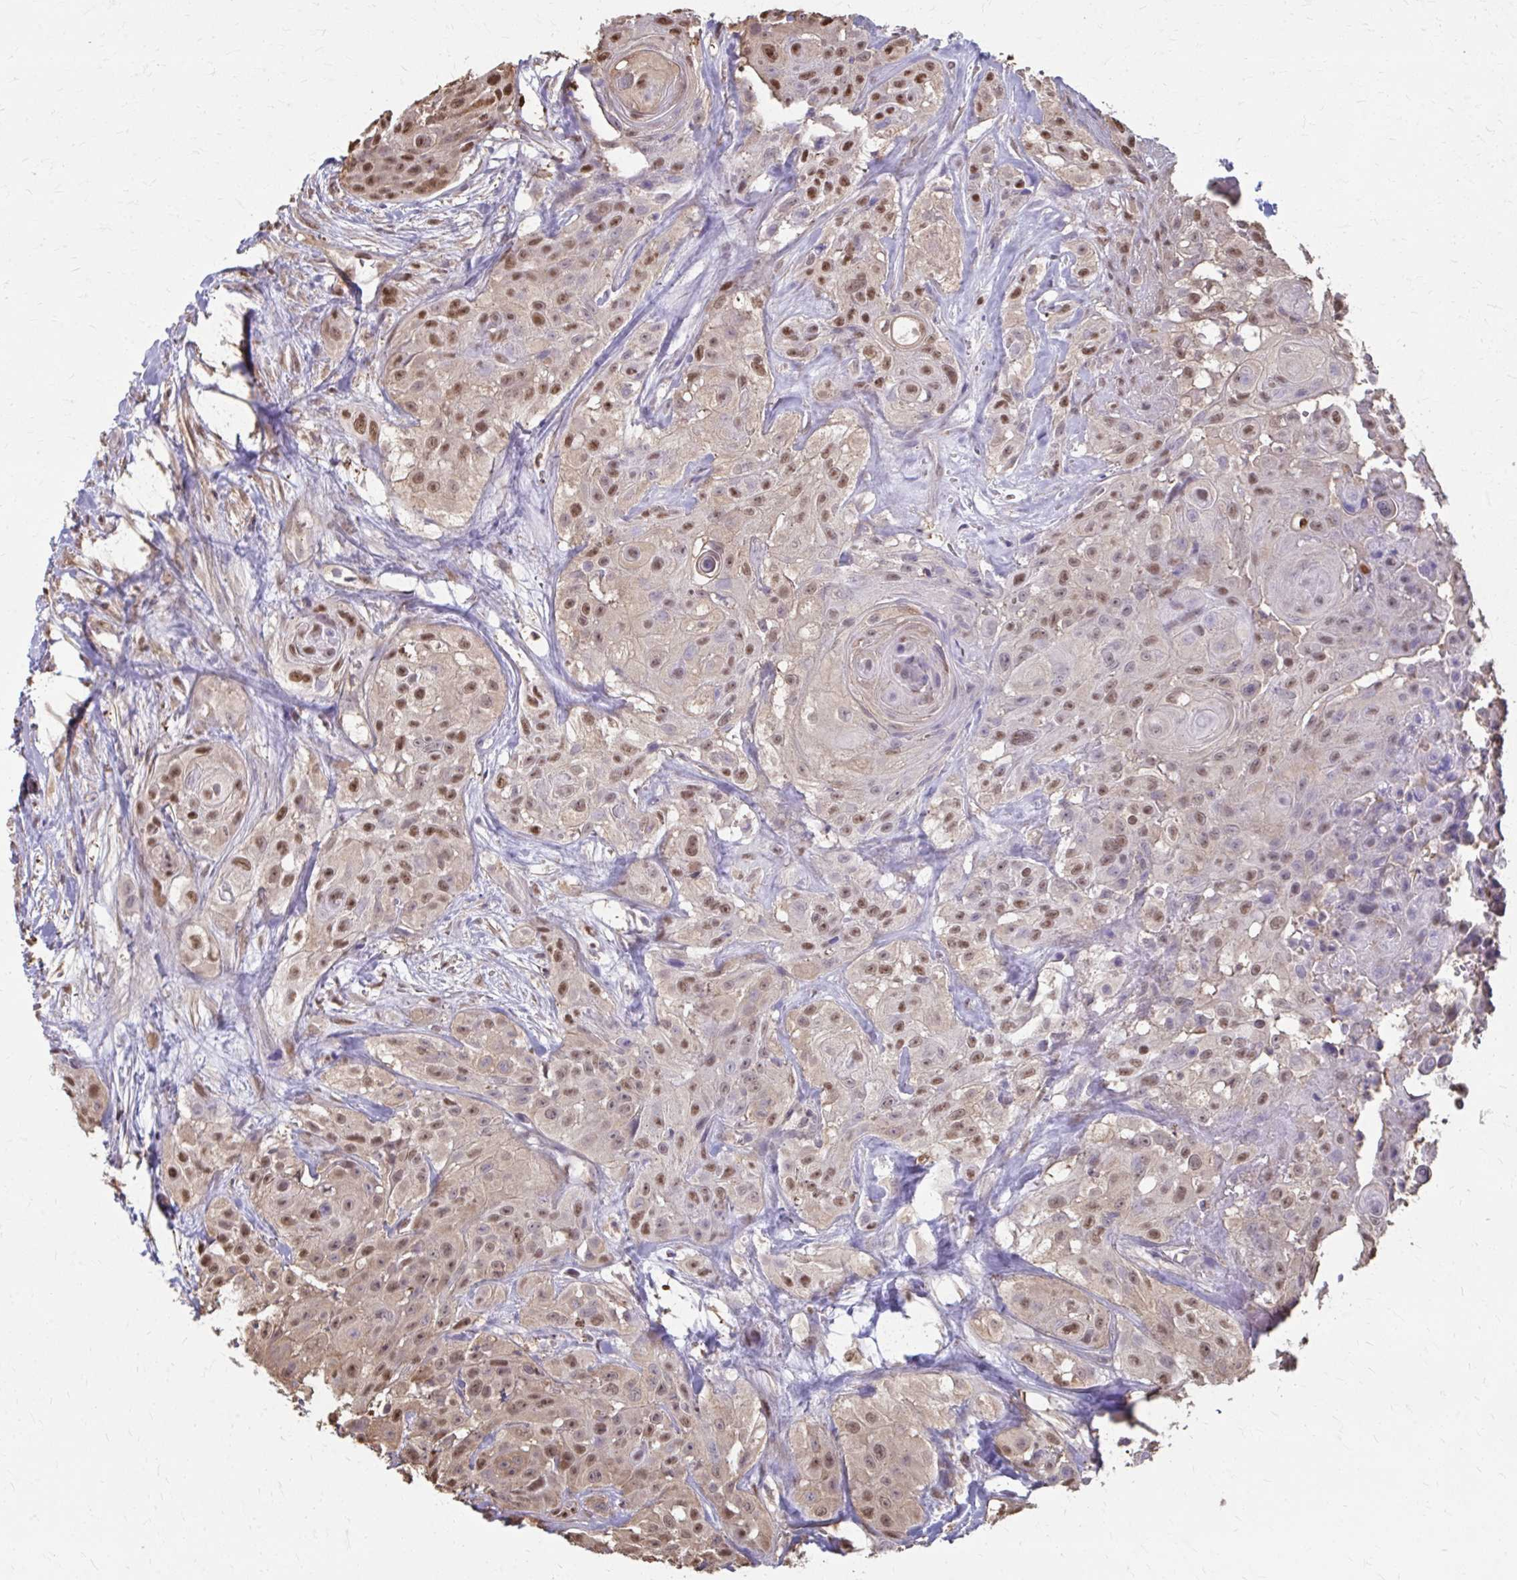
{"staining": {"intensity": "moderate", "quantity": ">75%", "location": "nuclear"}, "tissue": "head and neck cancer", "cell_type": "Tumor cells", "image_type": "cancer", "snomed": [{"axis": "morphology", "description": "Squamous cell carcinoma, NOS"}, {"axis": "topography", "description": "Head-Neck"}], "caption": "A brown stain labels moderate nuclear staining of a protein in head and neck cancer (squamous cell carcinoma) tumor cells.", "gene": "ING4", "patient": {"sex": "male", "age": 83}}